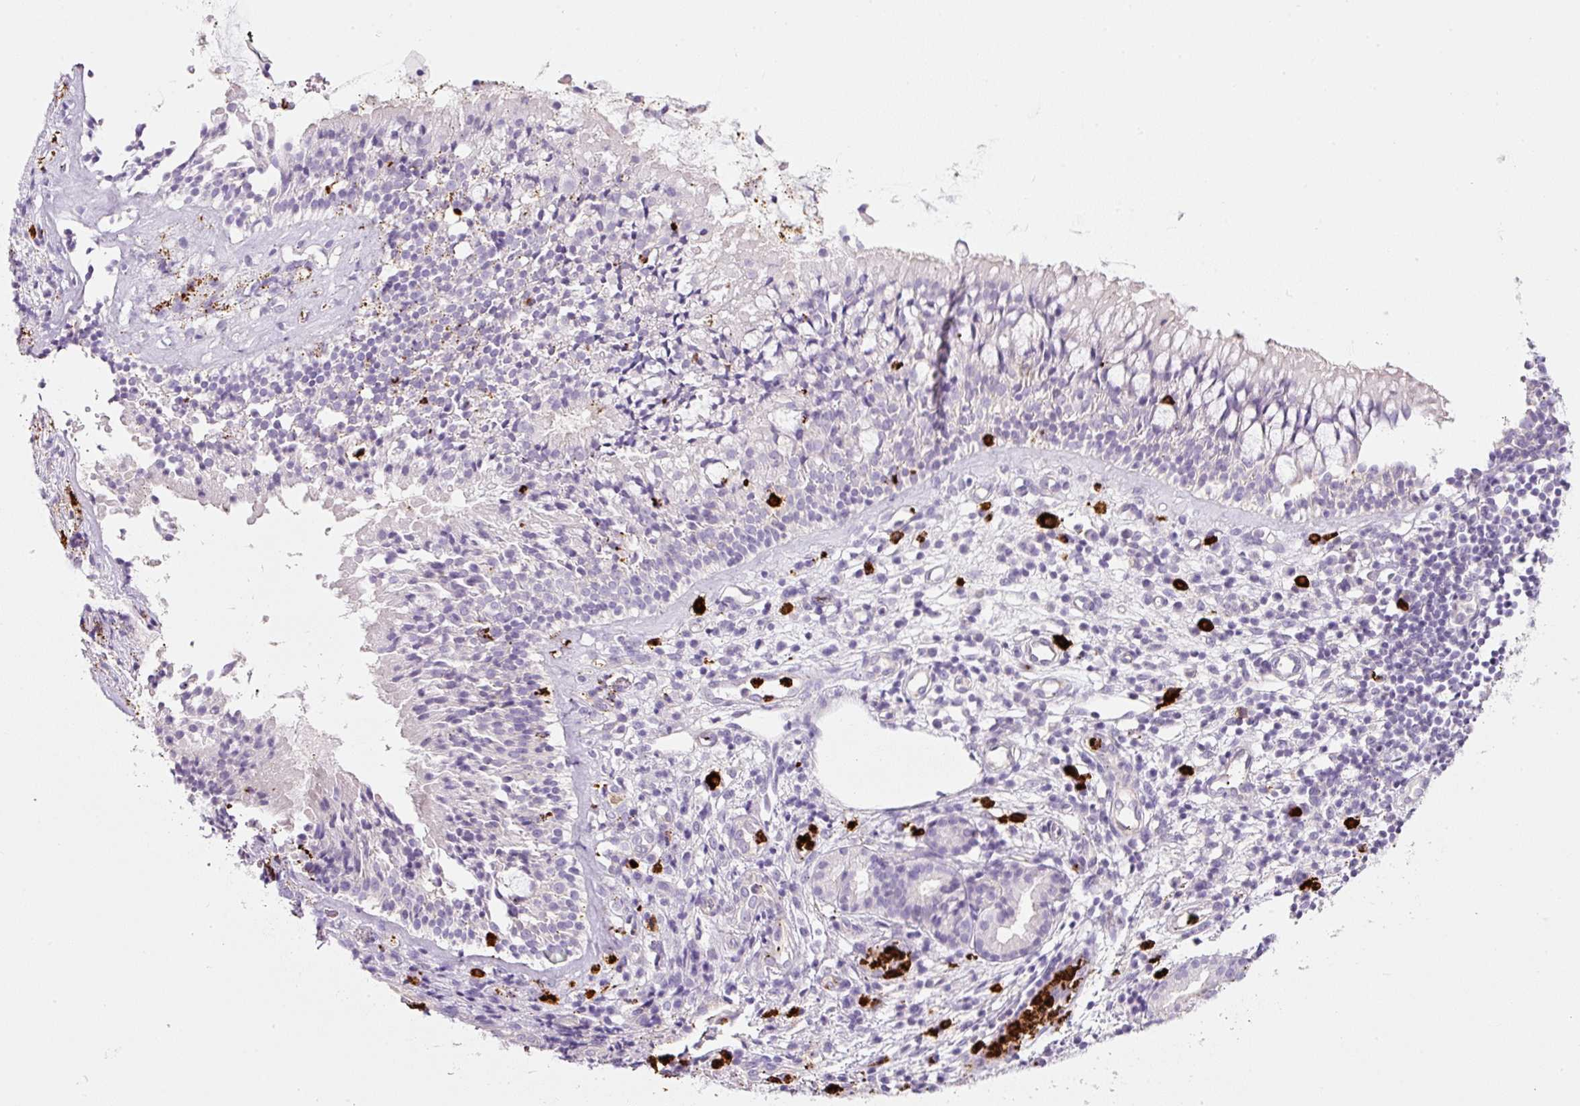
{"staining": {"intensity": "negative", "quantity": "none", "location": "none"}, "tissue": "nasopharynx", "cell_type": "Respiratory epithelial cells", "image_type": "normal", "snomed": [{"axis": "morphology", "description": "Normal tissue, NOS"}, {"axis": "topography", "description": "Nasopharynx"}], "caption": "Immunohistochemistry of unremarkable human nasopharynx reveals no staining in respiratory epithelial cells.", "gene": "MAP3K3", "patient": {"sex": "female", "age": 62}}